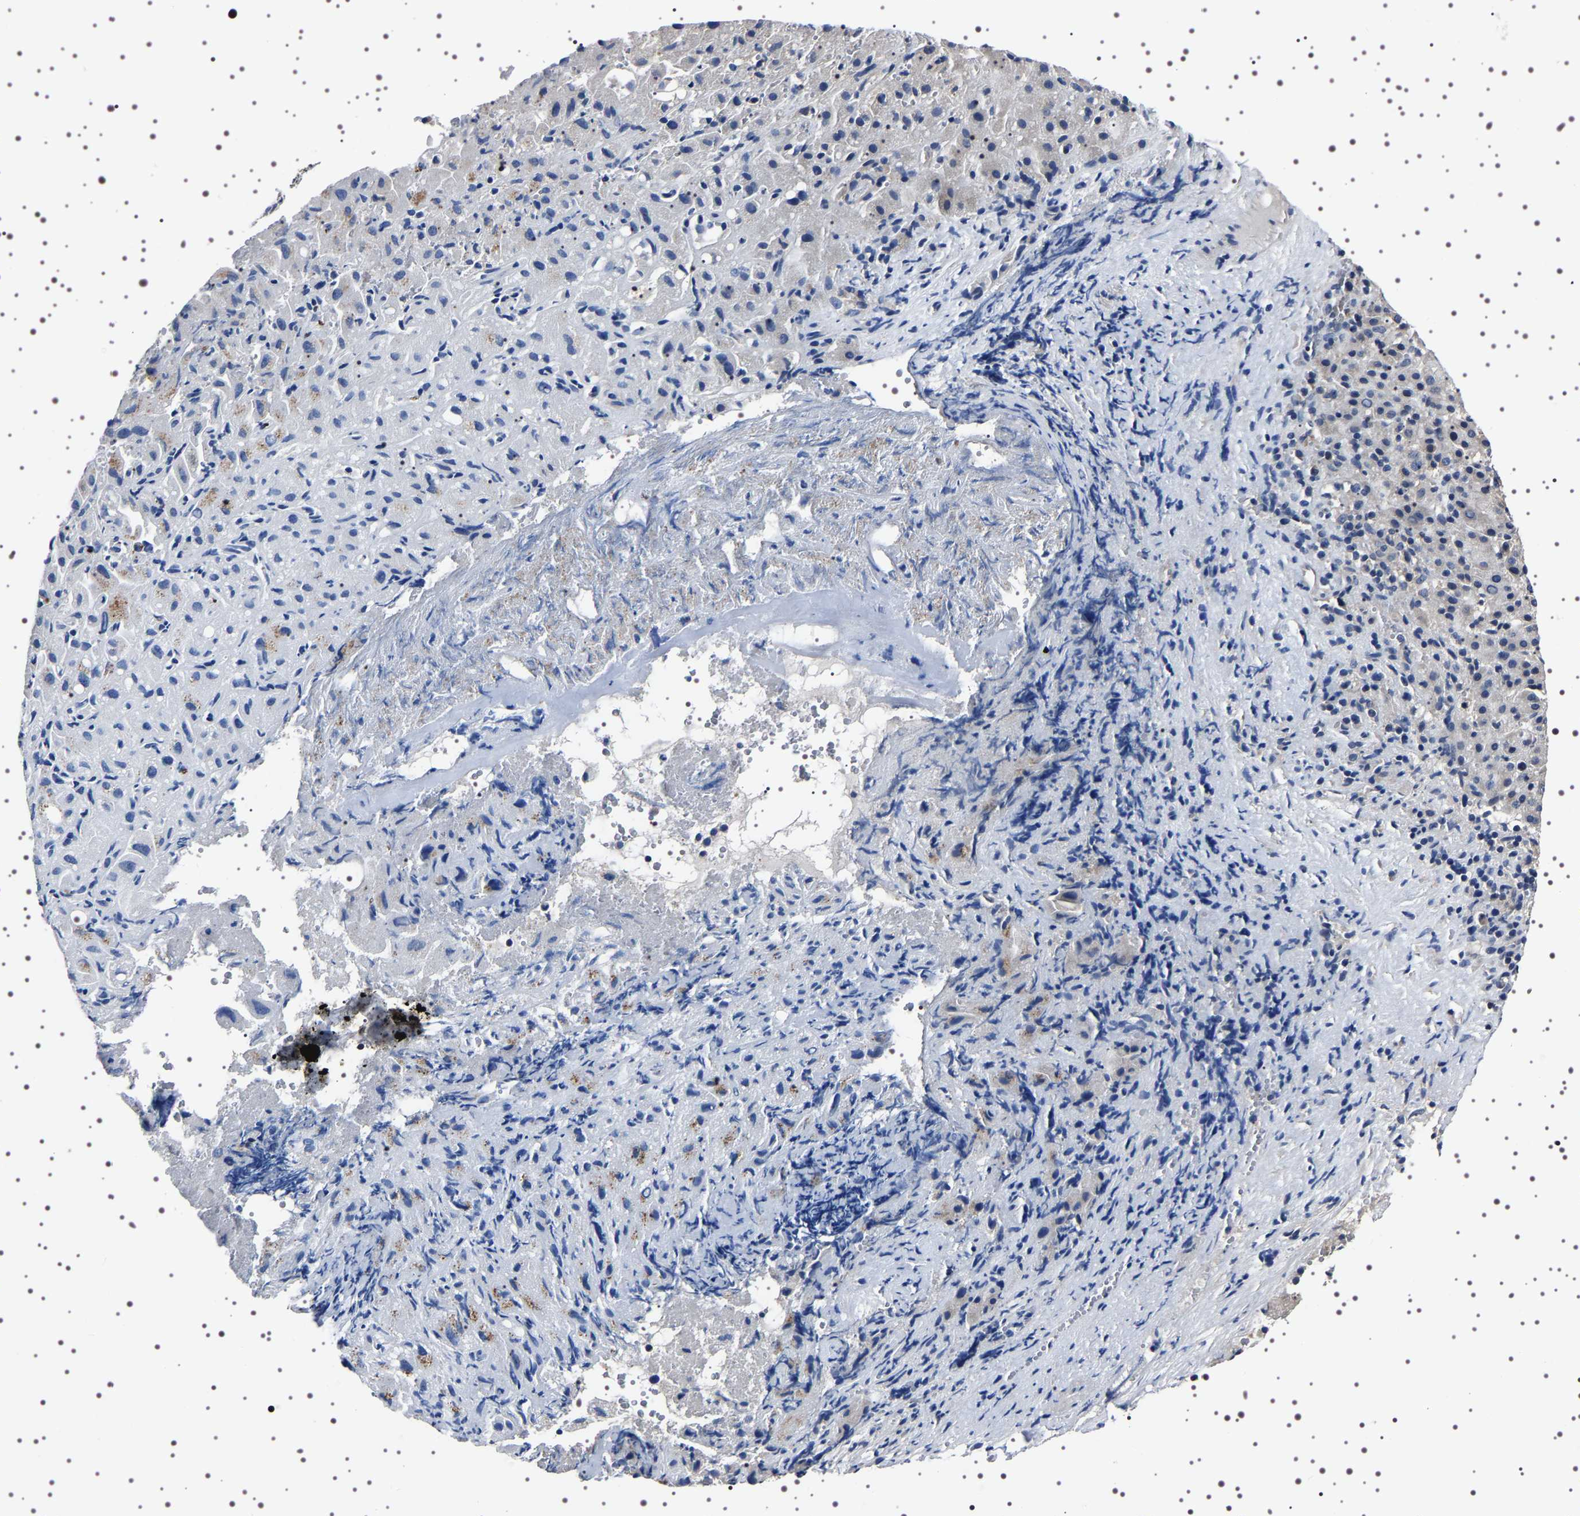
{"staining": {"intensity": "weak", "quantity": "25%-75%", "location": "cytoplasmic/membranous"}, "tissue": "liver cancer", "cell_type": "Tumor cells", "image_type": "cancer", "snomed": [{"axis": "morphology", "description": "Carcinoma, Hepatocellular, NOS"}, {"axis": "topography", "description": "Liver"}], "caption": "DAB immunohistochemical staining of liver cancer shows weak cytoplasmic/membranous protein expression in approximately 25%-75% of tumor cells. Using DAB (brown) and hematoxylin (blue) stains, captured at high magnification using brightfield microscopy.", "gene": "TARBP1", "patient": {"sex": "female", "age": 58}}